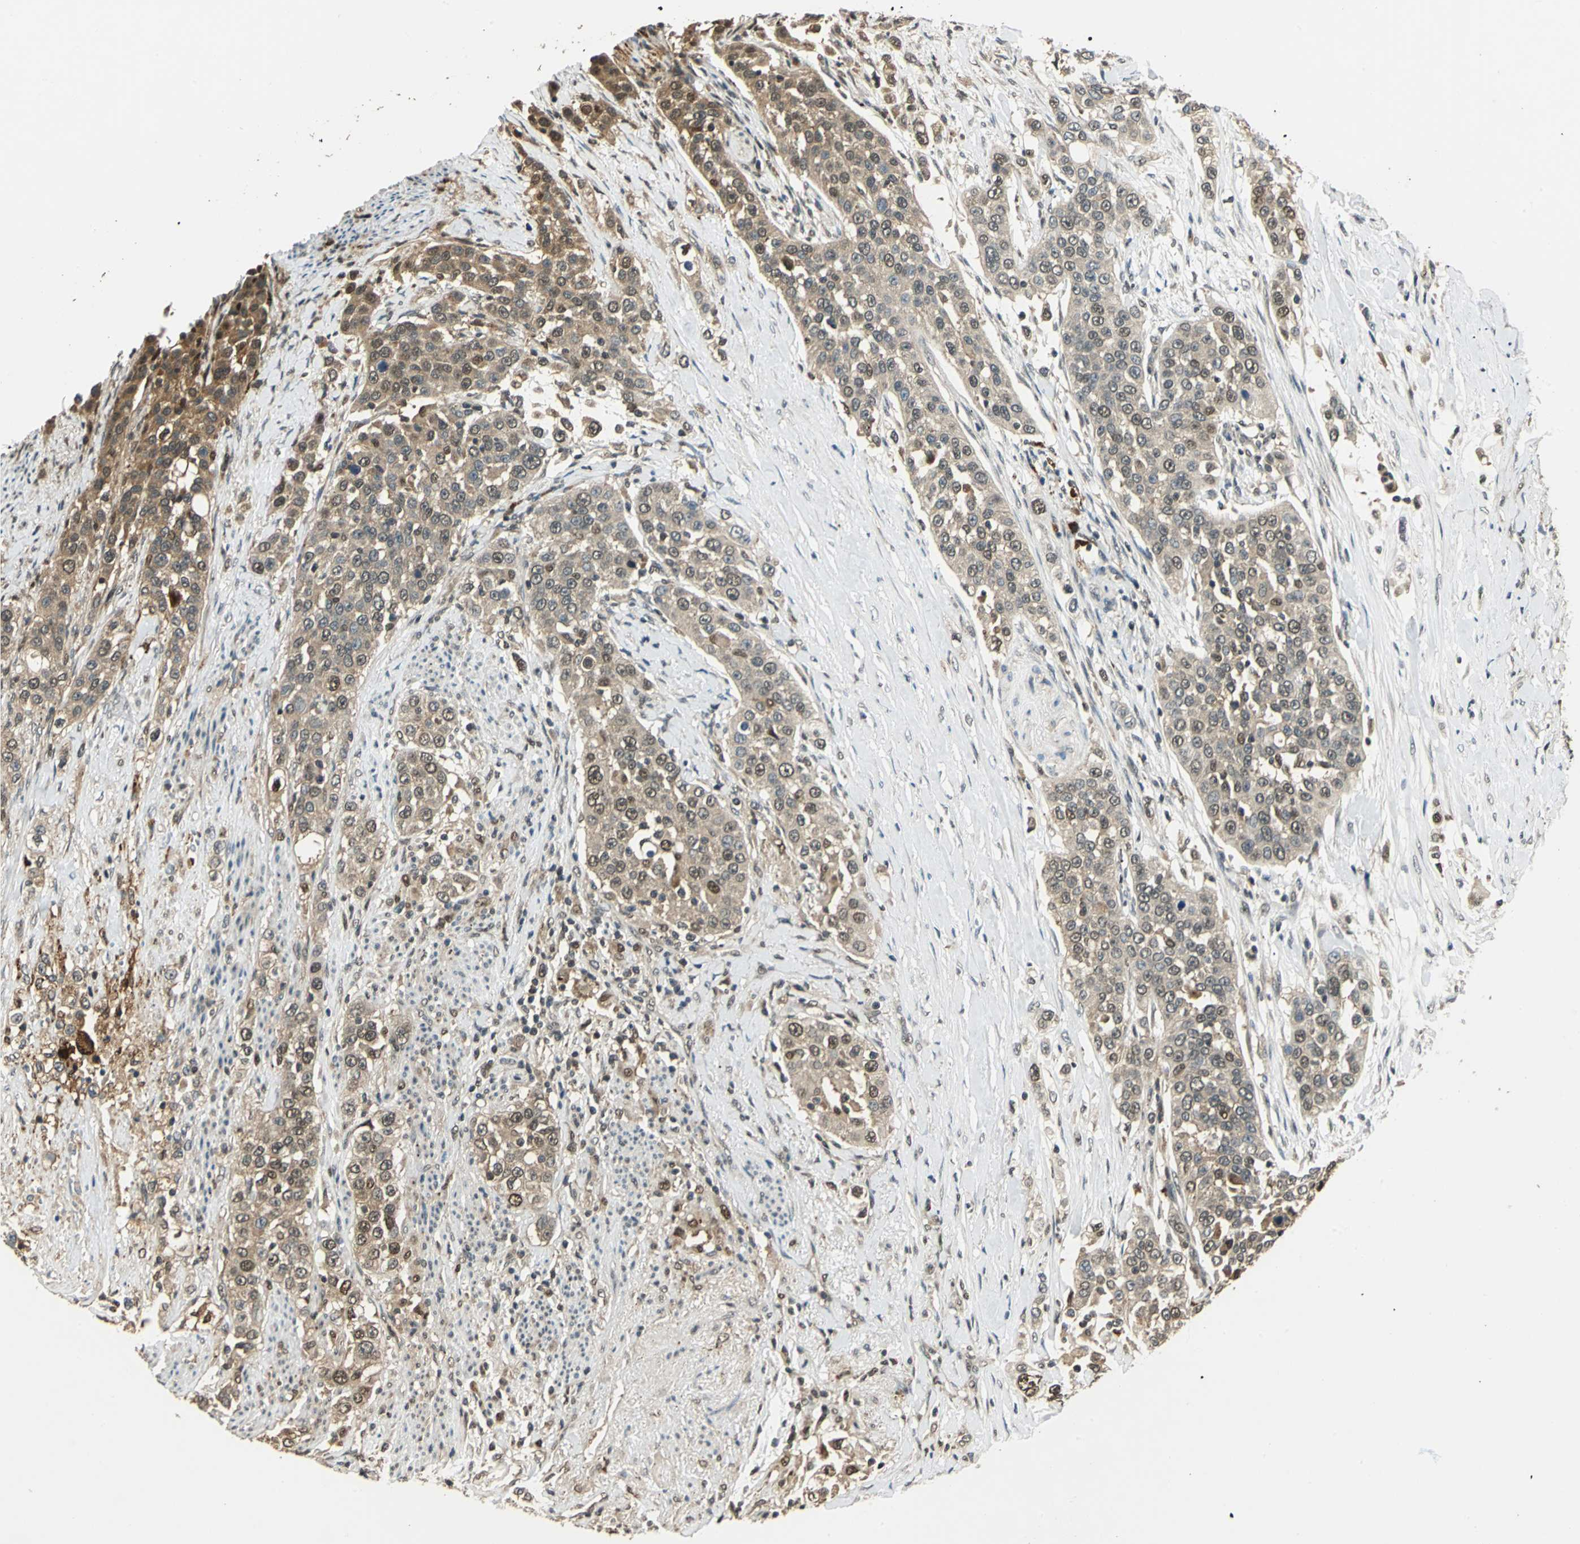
{"staining": {"intensity": "weak", "quantity": ">75%", "location": "cytoplasmic/membranous,nuclear"}, "tissue": "urothelial cancer", "cell_type": "Tumor cells", "image_type": "cancer", "snomed": [{"axis": "morphology", "description": "Urothelial carcinoma, High grade"}, {"axis": "topography", "description": "Urinary bladder"}], "caption": "High-grade urothelial carcinoma was stained to show a protein in brown. There is low levels of weak cytoplasmic/membranous and nuclear expression in approximately >75% of tumor cells.", "gene": "PPP1R13L", "patient": {"sex": "female", "age": 80}}